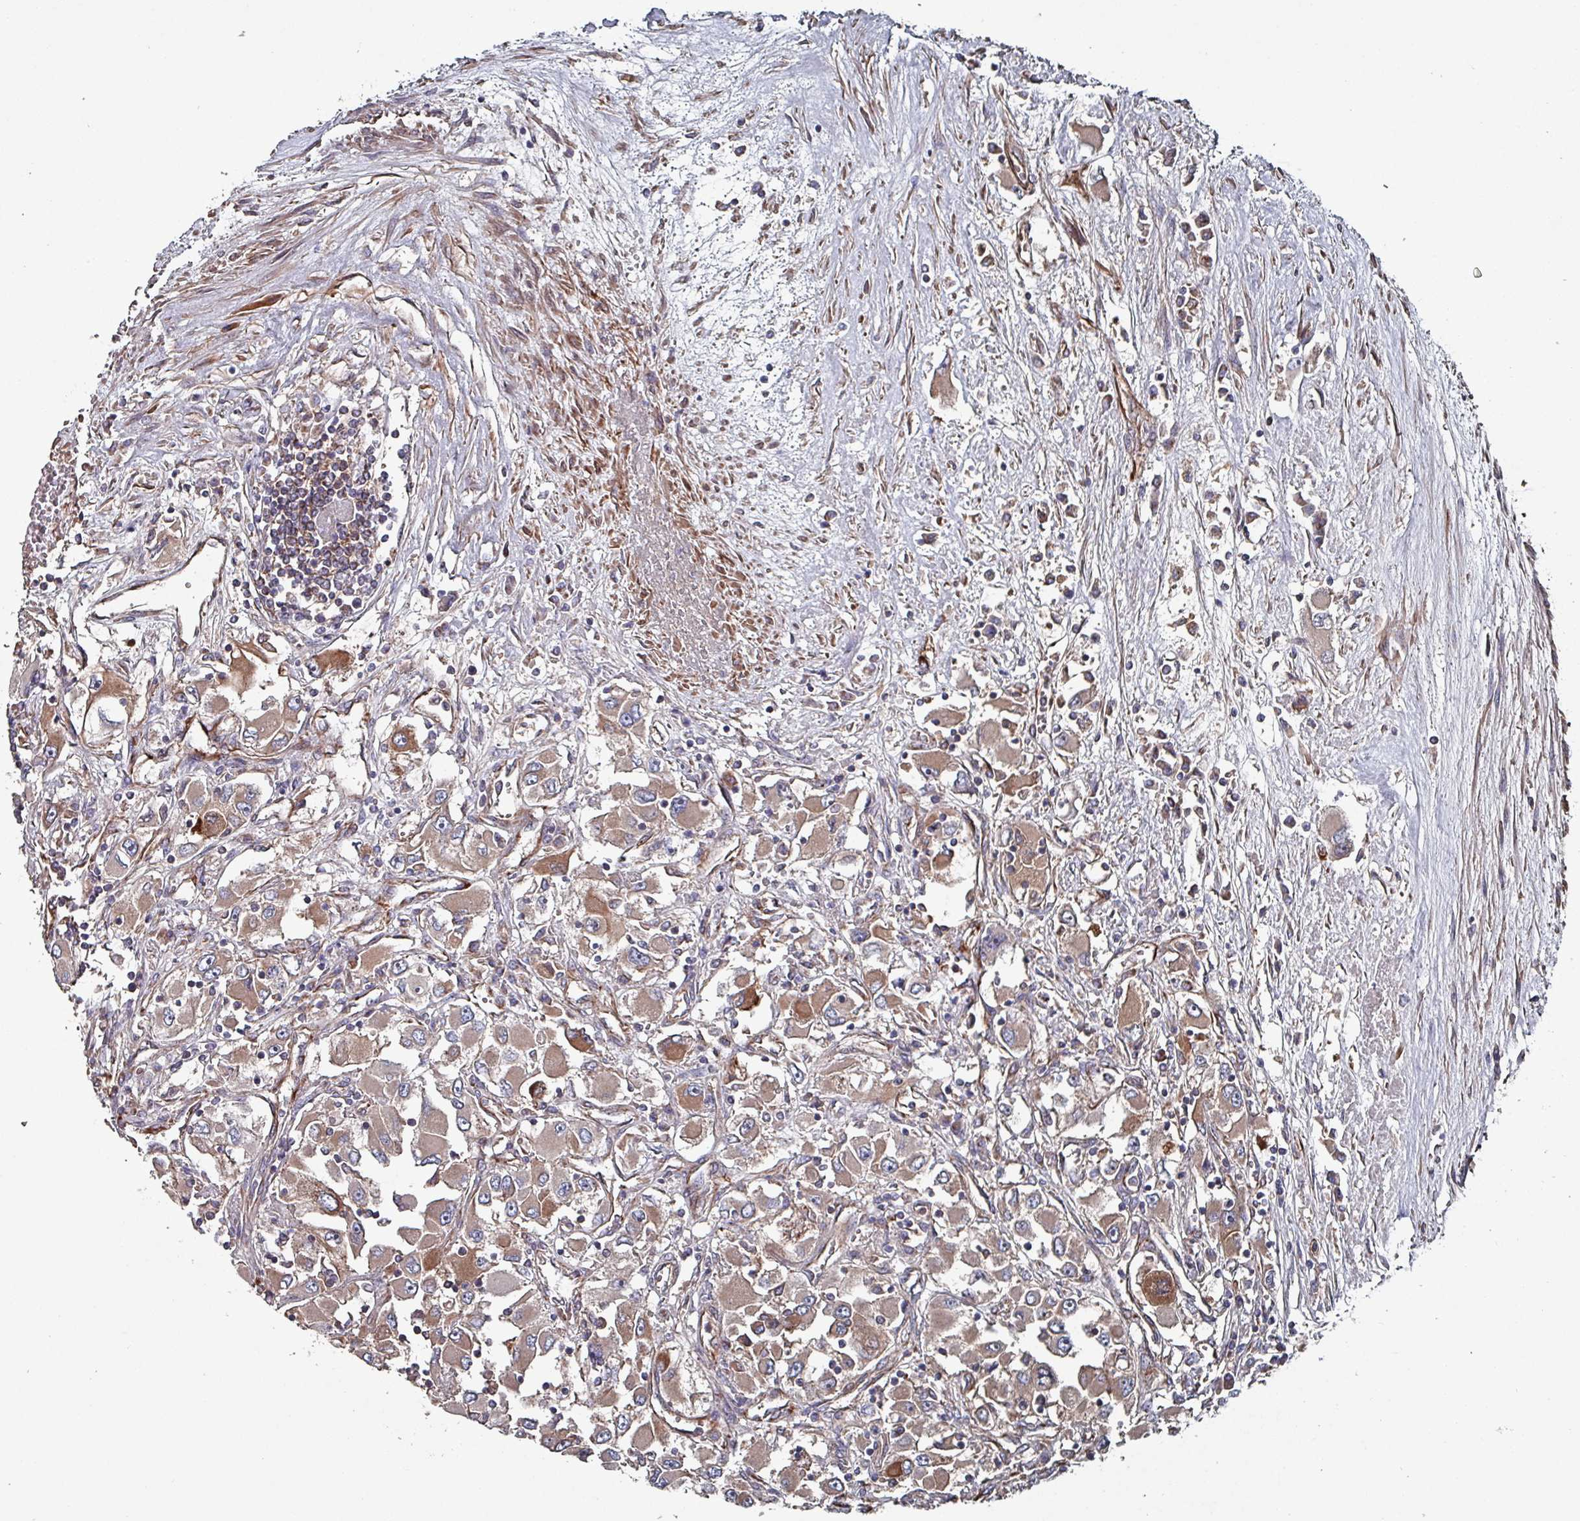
{"staining": {"intensity": "moderate", "quantity": ">75%", "location": "cytoplasmic/membranous"}, "tissue": "renal cancer", "cell_type": "Tumor cells", "image_type": "cancer", "snomed": [{"axis": "morphology", "description": "Adenocarcinoma, NOS"}, {"axis": "topography", "description": "Kidney"}], "caption": "Immunohistochemistry (IHC) micrograph of renal cancer (adenocarcinoma) stained for a protein (brown), which demonstrates medium levels of moderate cytoplasmic/membranous staining in about >75% of tumor cells.", "gene": "ANO10", "patient": {"sex": "female", "age": 52}}